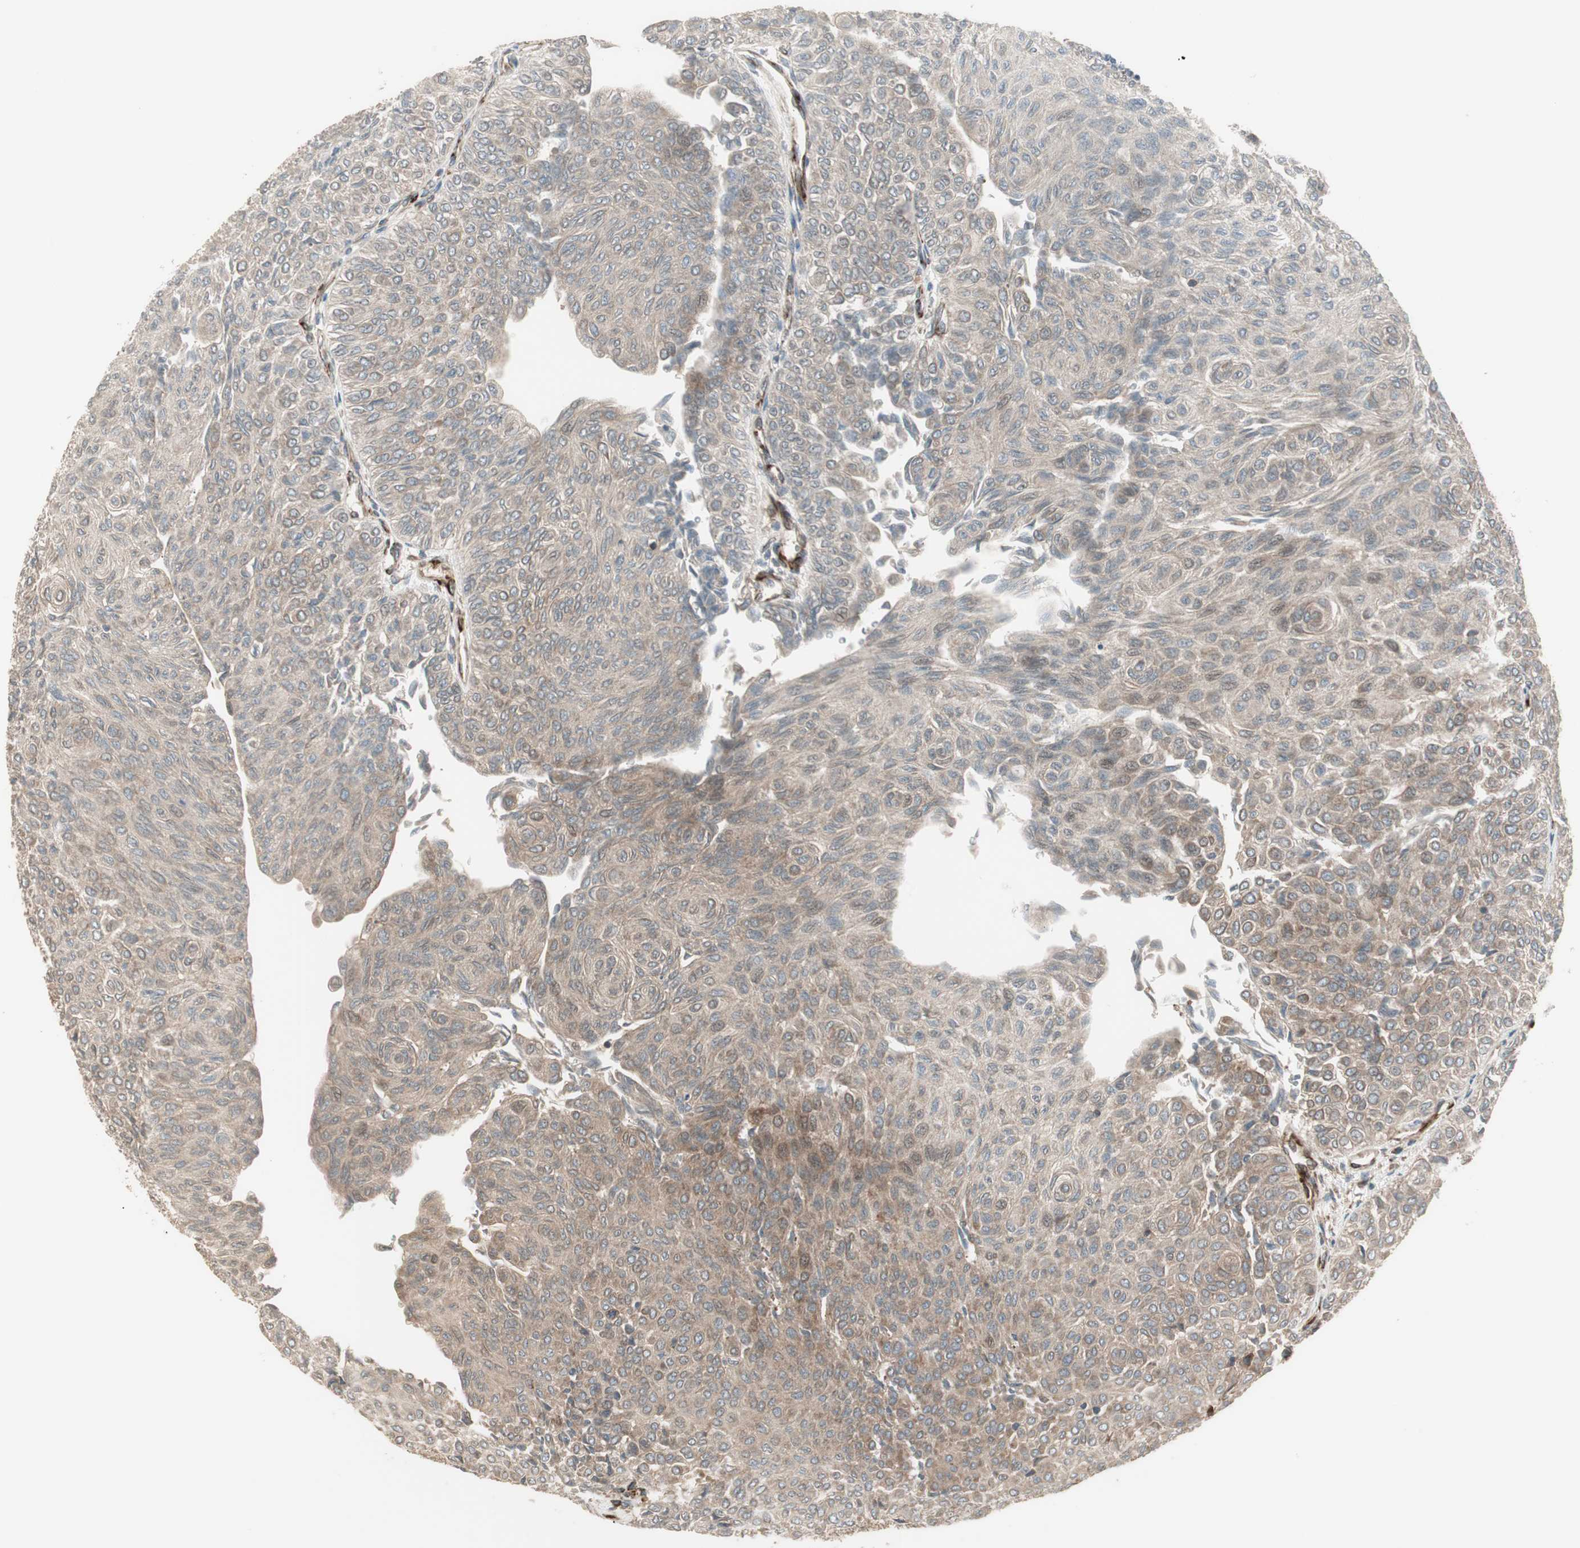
{"staining": {"intensity": "weak", "quantity": ">75%", "location": "cytoplasmic/membranous"}, "tissue": "urothelial cancer", "cell_type": "Tumor cells", "image_type": "cancer", "snomed": [{"axis": "morphology", "description": "Urothelial carcinoma, Low grade"}, {"axis": "topography", "description": "Urinary bladder"}], "caption": "IHC image of neoplastic tissue: human urothelial cancer stained using immunohistochemistry shows low levels of weak protein expression localized specifically in the cytoplasmic/membranous of tumor cells, appearing as a cytoplasmic/membranous brown color.", "gene": "PPP2R5E", "patient": {"sex": "male", "age": 78}}